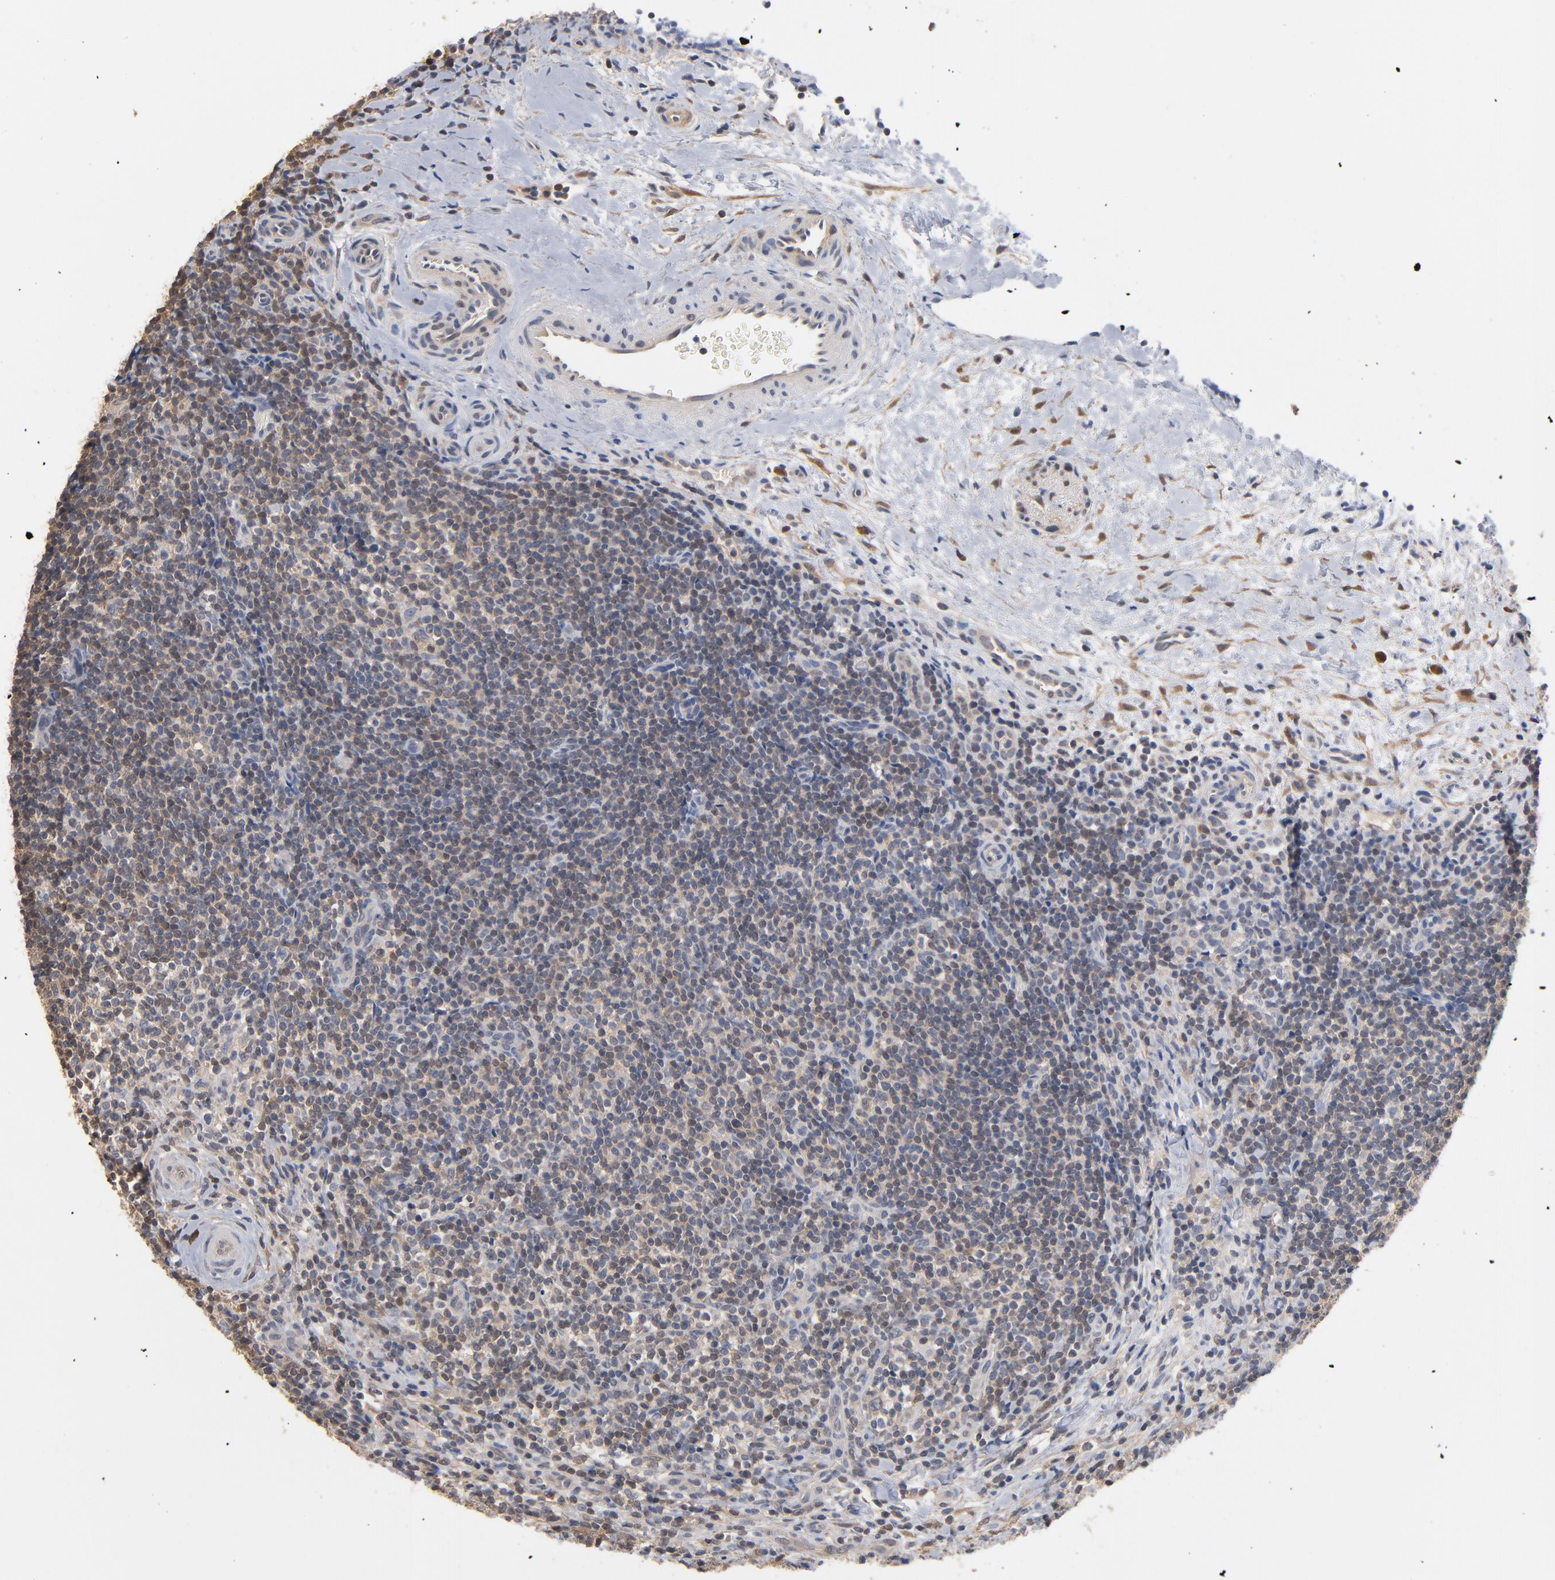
{"staining": {"intensity": "weak", "quantity": ">75%", "location": "cytoplasmic/membranous"}, "tissue": "lymphoma", "cell_type": "Tumor cells", "image_type": "cancer", "snomed": [{"axis": "morphology", "description": "Malignant lymphoma, non-Hodgkin's type, Low grade"}, {"axis": "topography", "description": "Lymph node"}], "caption": "Immunohistochemistry (DAB) staining of human lymphoma demonstrates weak cytoplasmic/membranous protein positivity in about >75% of tumor cells.", "gene": "MIF", "patient": {"sex": "female", "age": 76}}